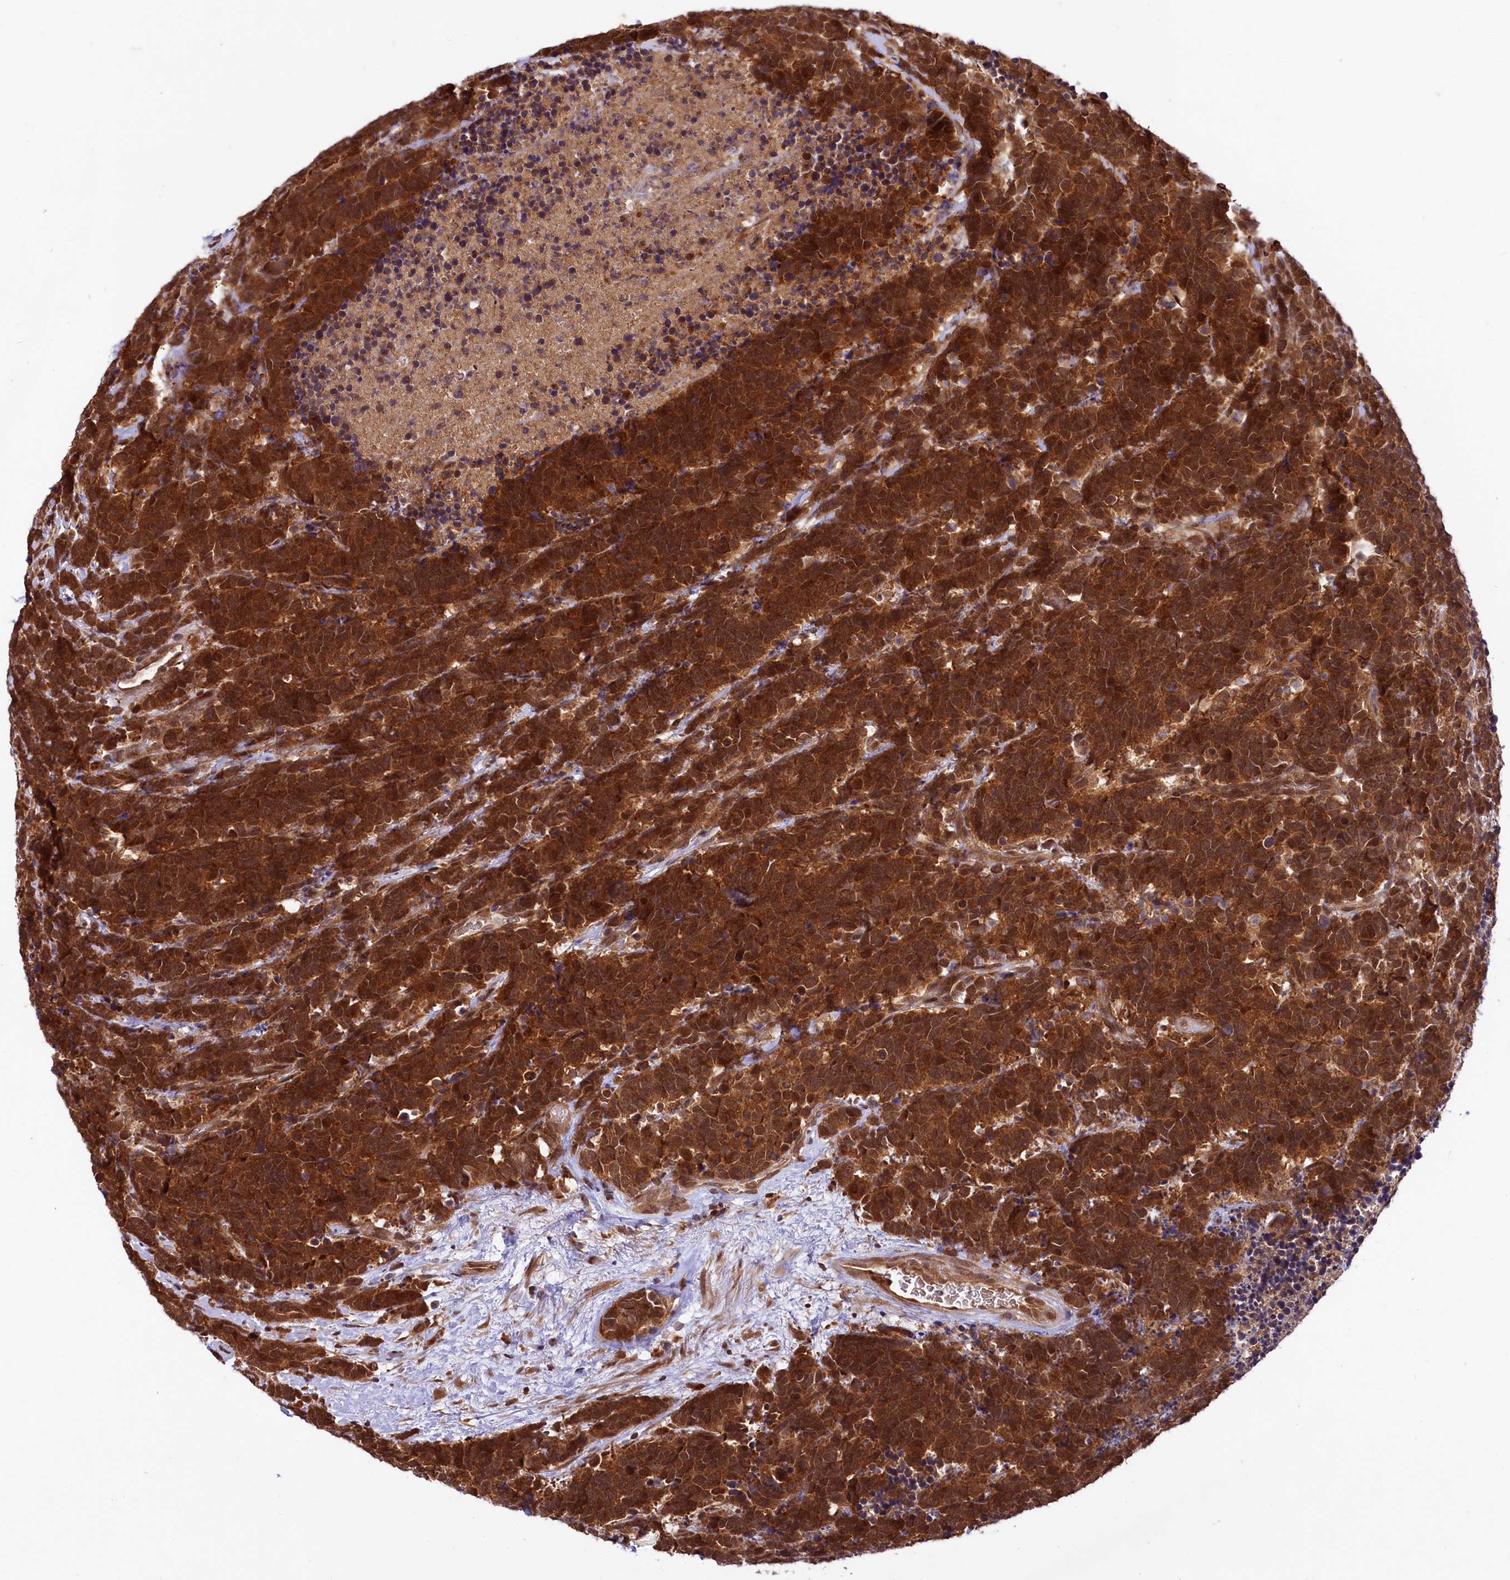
{"staining": {"intensity": "strong", "quantity": ">75%", "location": "cytoplasmic/membranous,nuclear"}, "tissue": "carcinoid", "cell_type": "Tumor cells", "image_type": "cancer", "snomed": [{"axis": "morphology", "description": "Carcinoma, NOS"}, {"axis": "morphology", "description": "Carcinoid, malignant, NOS"}, {"axis": "topography", "description": "Urinary bladder"}], "caption": "This photomicrograph displays immunohistochemistry staining of human carcinoid (malignant), with high strong cytoplasmic/membranous and nuclear expression in about >75% of tumor cells.", "gene": "UBE3A", "patient": {"sex": "male", "age": 57}}